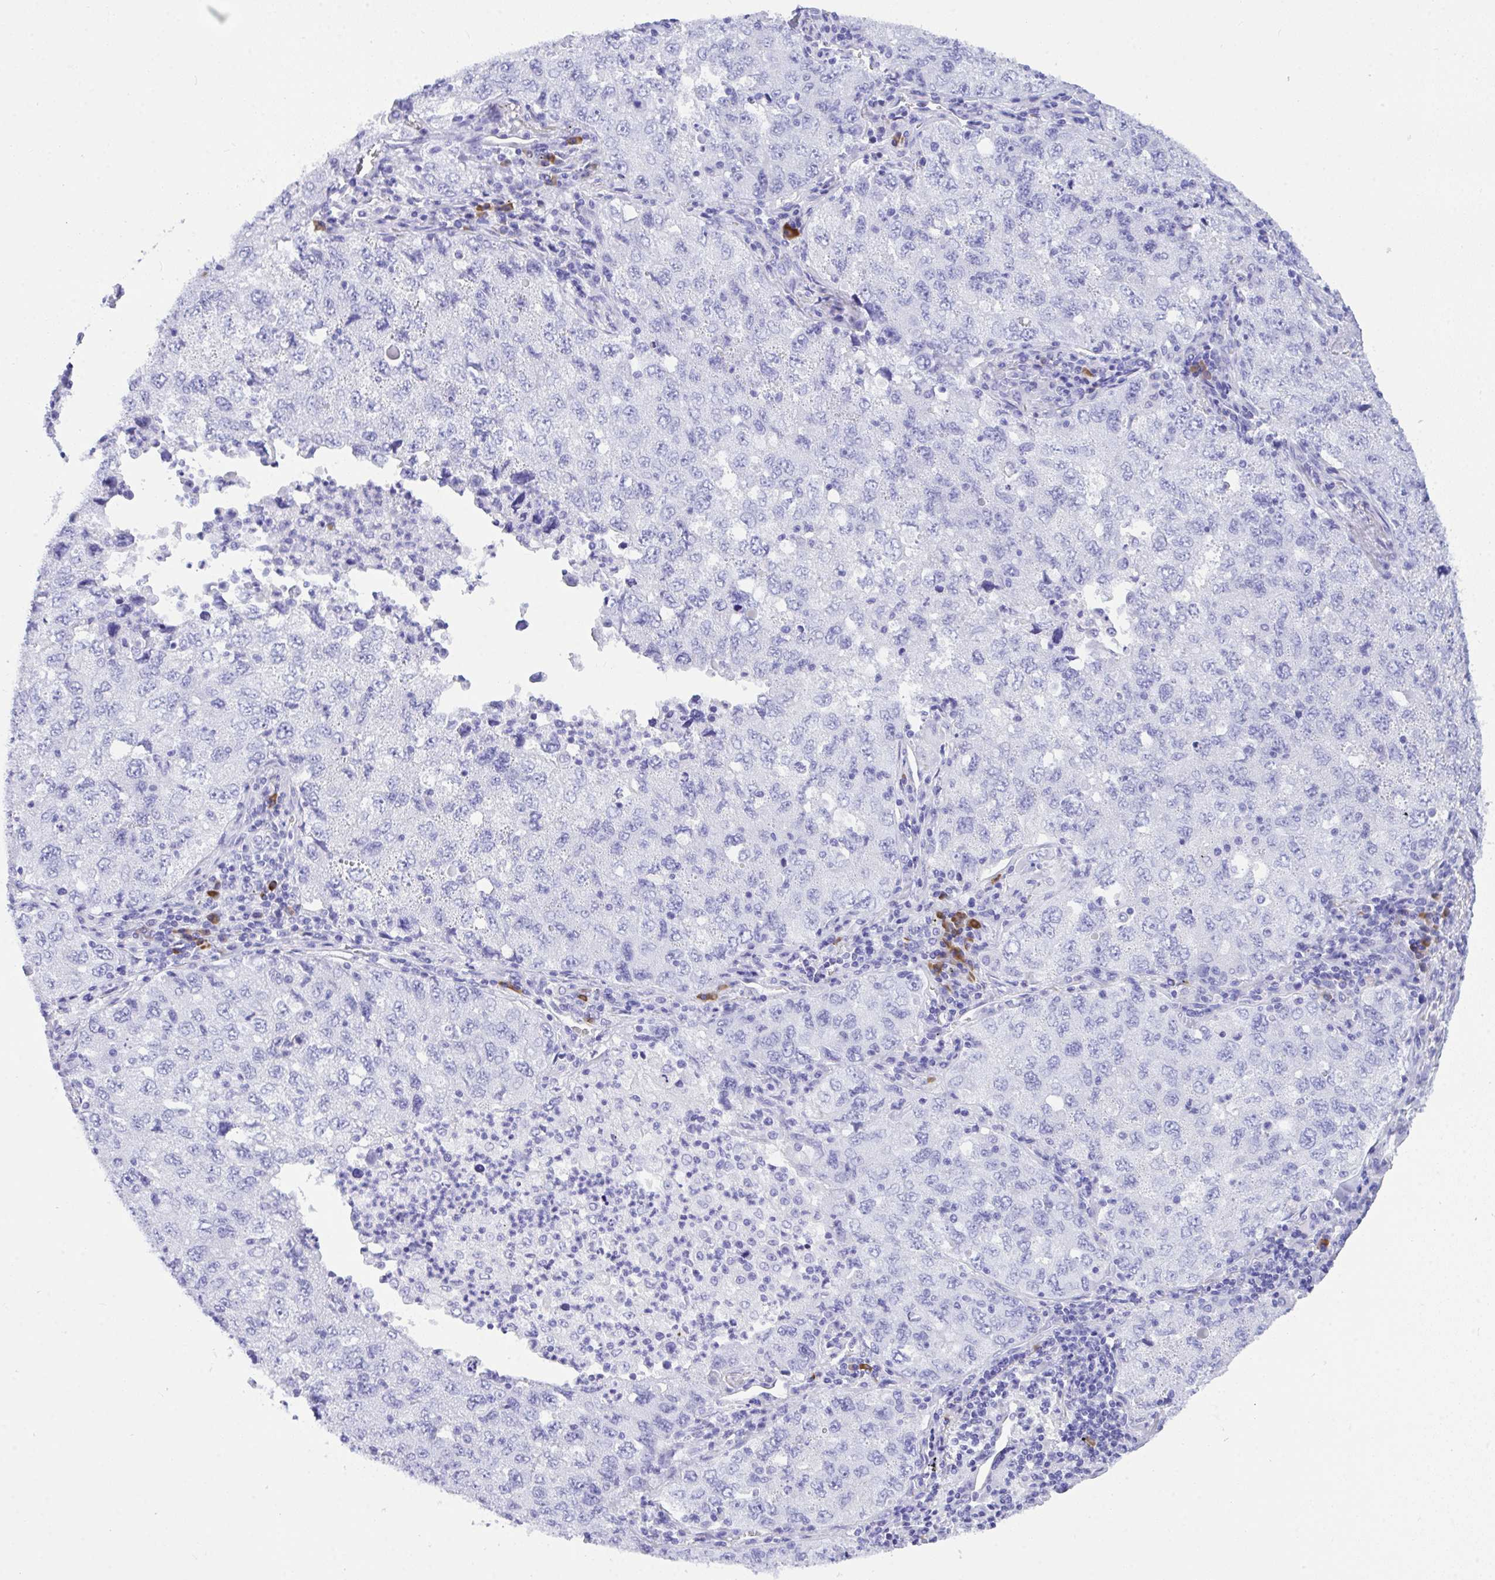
{"staining": {"intensity": "negative", "quantity": "none", "location": "none"}, "tissue": "lung cancer", "cell_type": "Tumor cells", "image_type": "cancer", "snomed": [{"axis": "morphology", "description": "Adenocarcinoma, NOS"}, {"axis": "topography", "description": "Lung"}], "caption": "Immunohistochemical staining of human lung cancer (adenocarcinoma) demonstrates no significant positivity in tumor cells. (Immunohistochemistry (ihc), brightfield microscopy, high magnification).", "gene": "BEST4", "patient": {"sex": "female", "age": 57}}